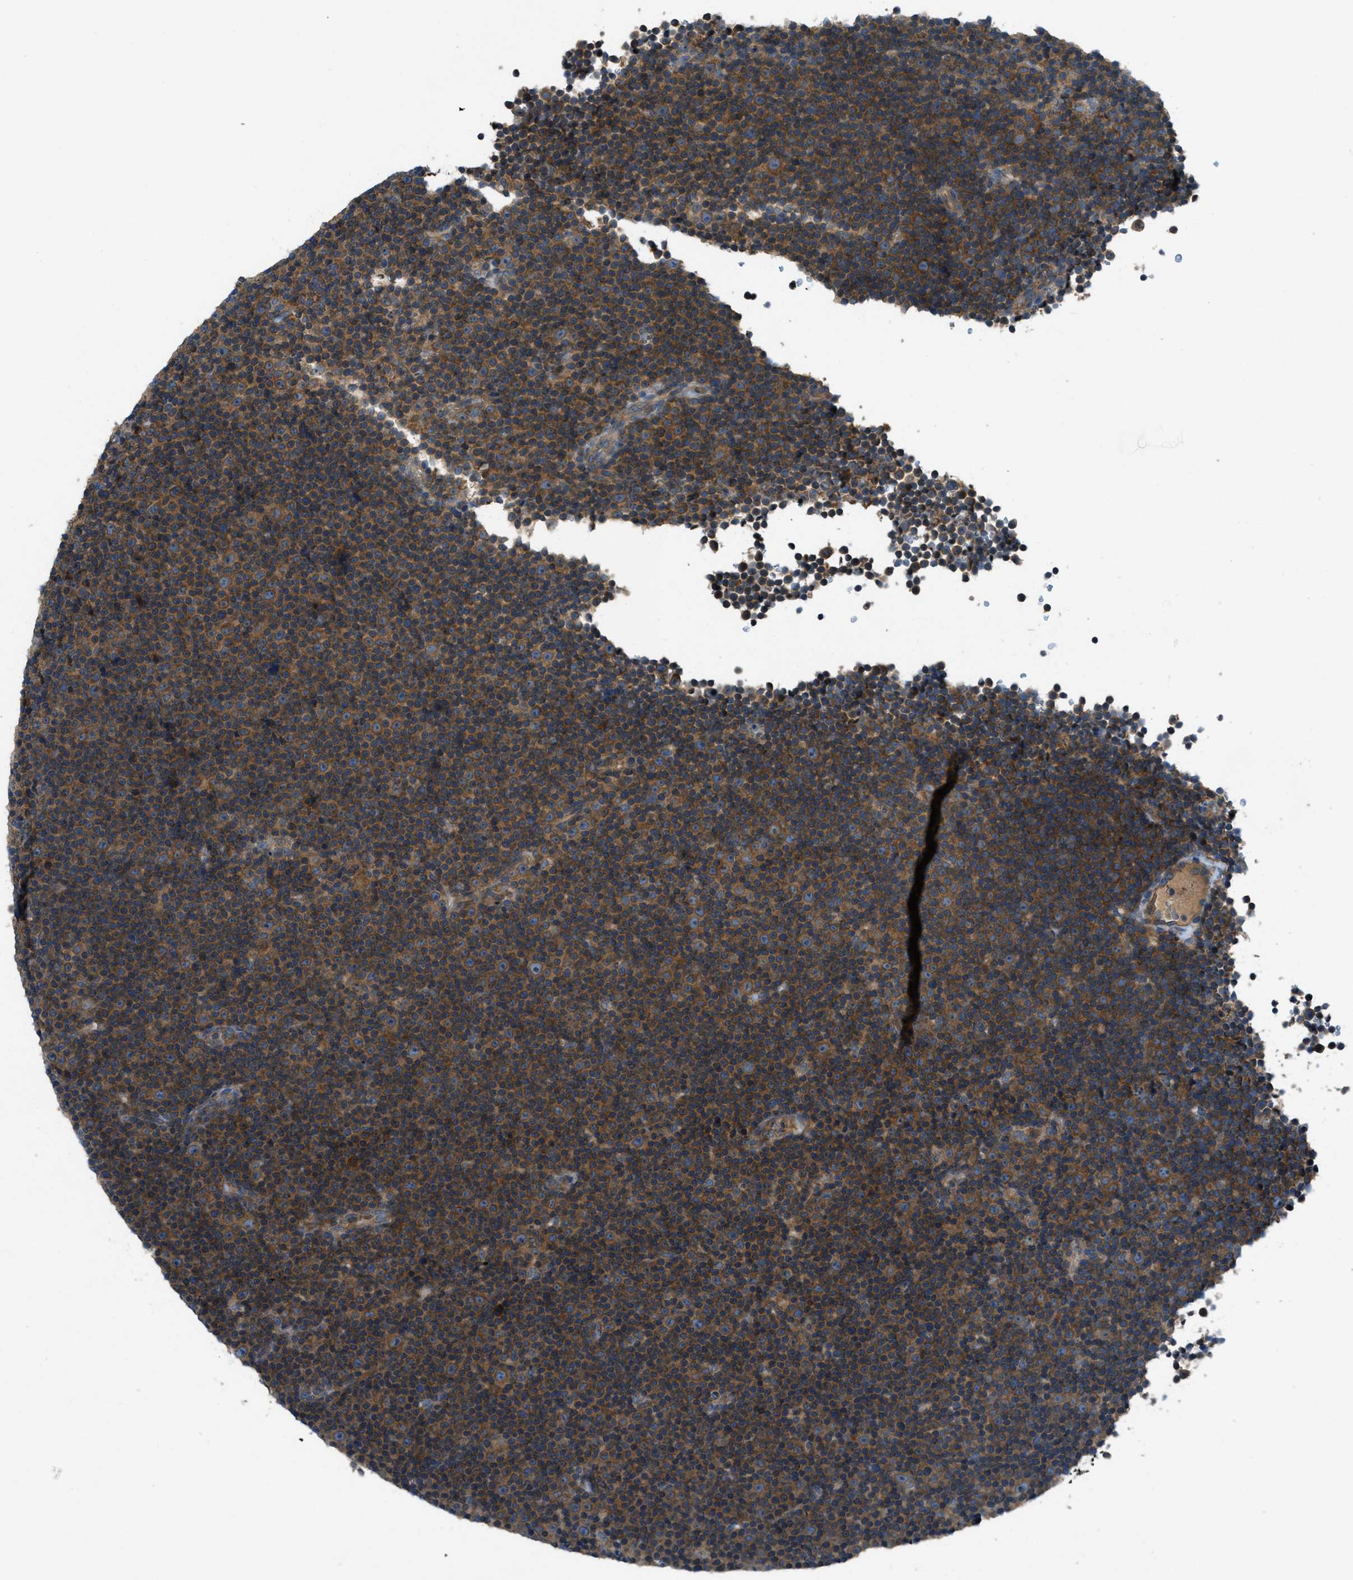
{"staining": {"intensity": "moderate", "quantity": ">75%", "location": "cytoplasmic/membranous"}, "tissue": "lymphoma", "cell_type": "Tumor cells", "image_type": "cancer", "snomed": [{"axis": "morphology", "description": "Malignant lymphoma, non-Hodgkin's type, Low grade"}, {"axis": "topography", "description": "Lymph node"}], "caption": "Protein expression by IHC shows moderate cytoplasmic/membranous staining in about >75% of tumor cells in lymphoma. The staining was performed using DAB (3,3'-diaminobenzidine), with brown indicating positive protein expression. Nuclei are stained blue with hematoxylin.", "gene": "VEZT", "patient": {"sex": "female", "age": 67}}